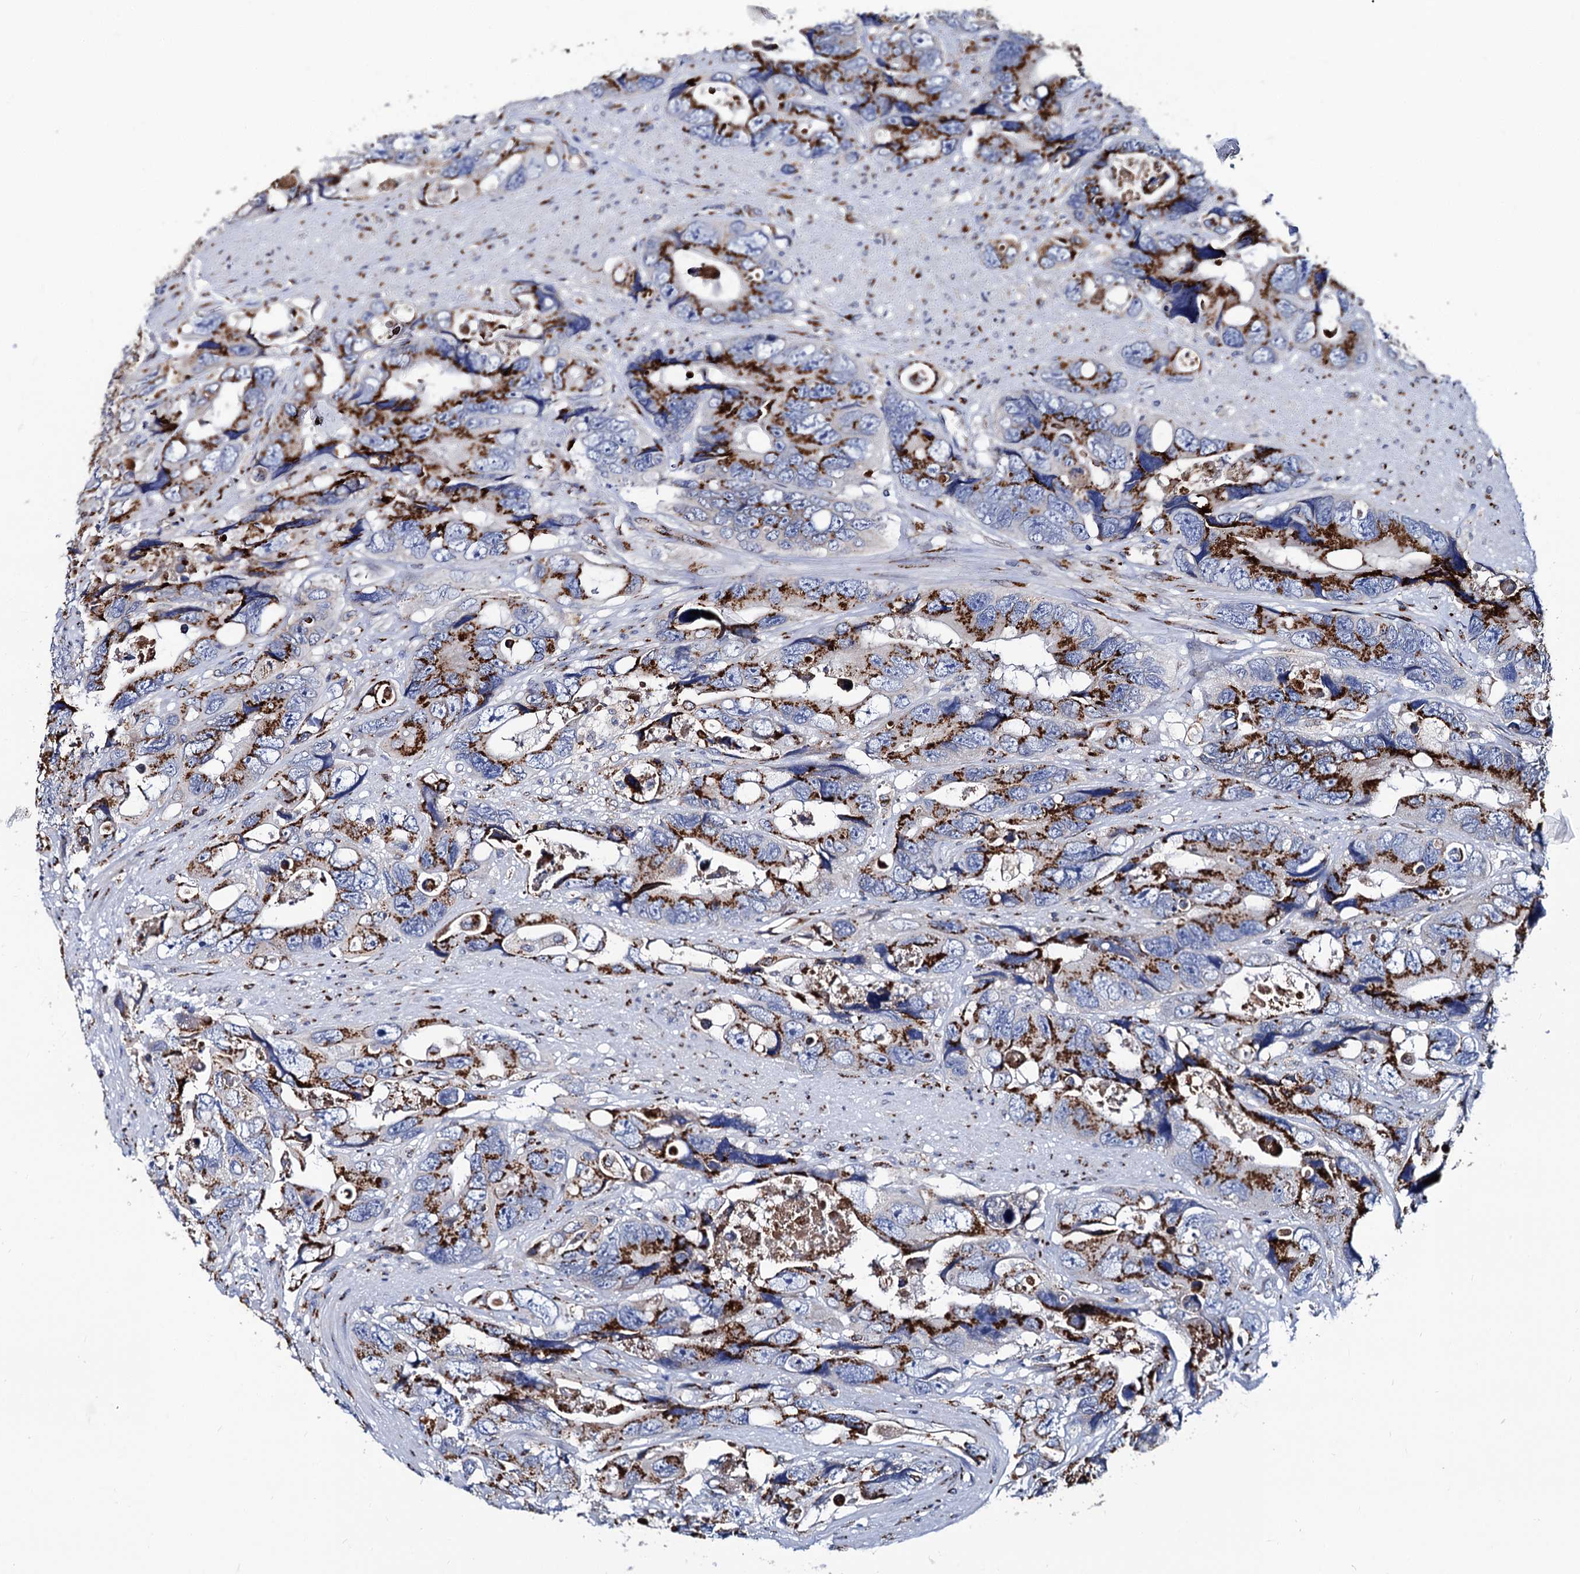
{"staining": {"intensity": "strong", "quantity": "25%-75%", "location": "cytoplasmic/membranous"}, "tissue": "colorectal cancer", "cell_type": "Tumor cells", "image_type": "cancer", "snomed": [{"axis": "morphology", "description": "Adenocarcinoma, NOS"}, {"axis": "topography", "description": "Rectum"}], "caption": "Immunohistochemistry image of neoplastic tissue: human colorectal cancer (adenocarcinoma) stained using immunohistochemistry shows high levels of strong protein expression localized specifically in the cytoplasmic/membranous of tumor cells, appearing as a cytoplasmic/membranous brown color.", "gene": "TM9SF3", "patient": {"sex": "male", "age": 57}}